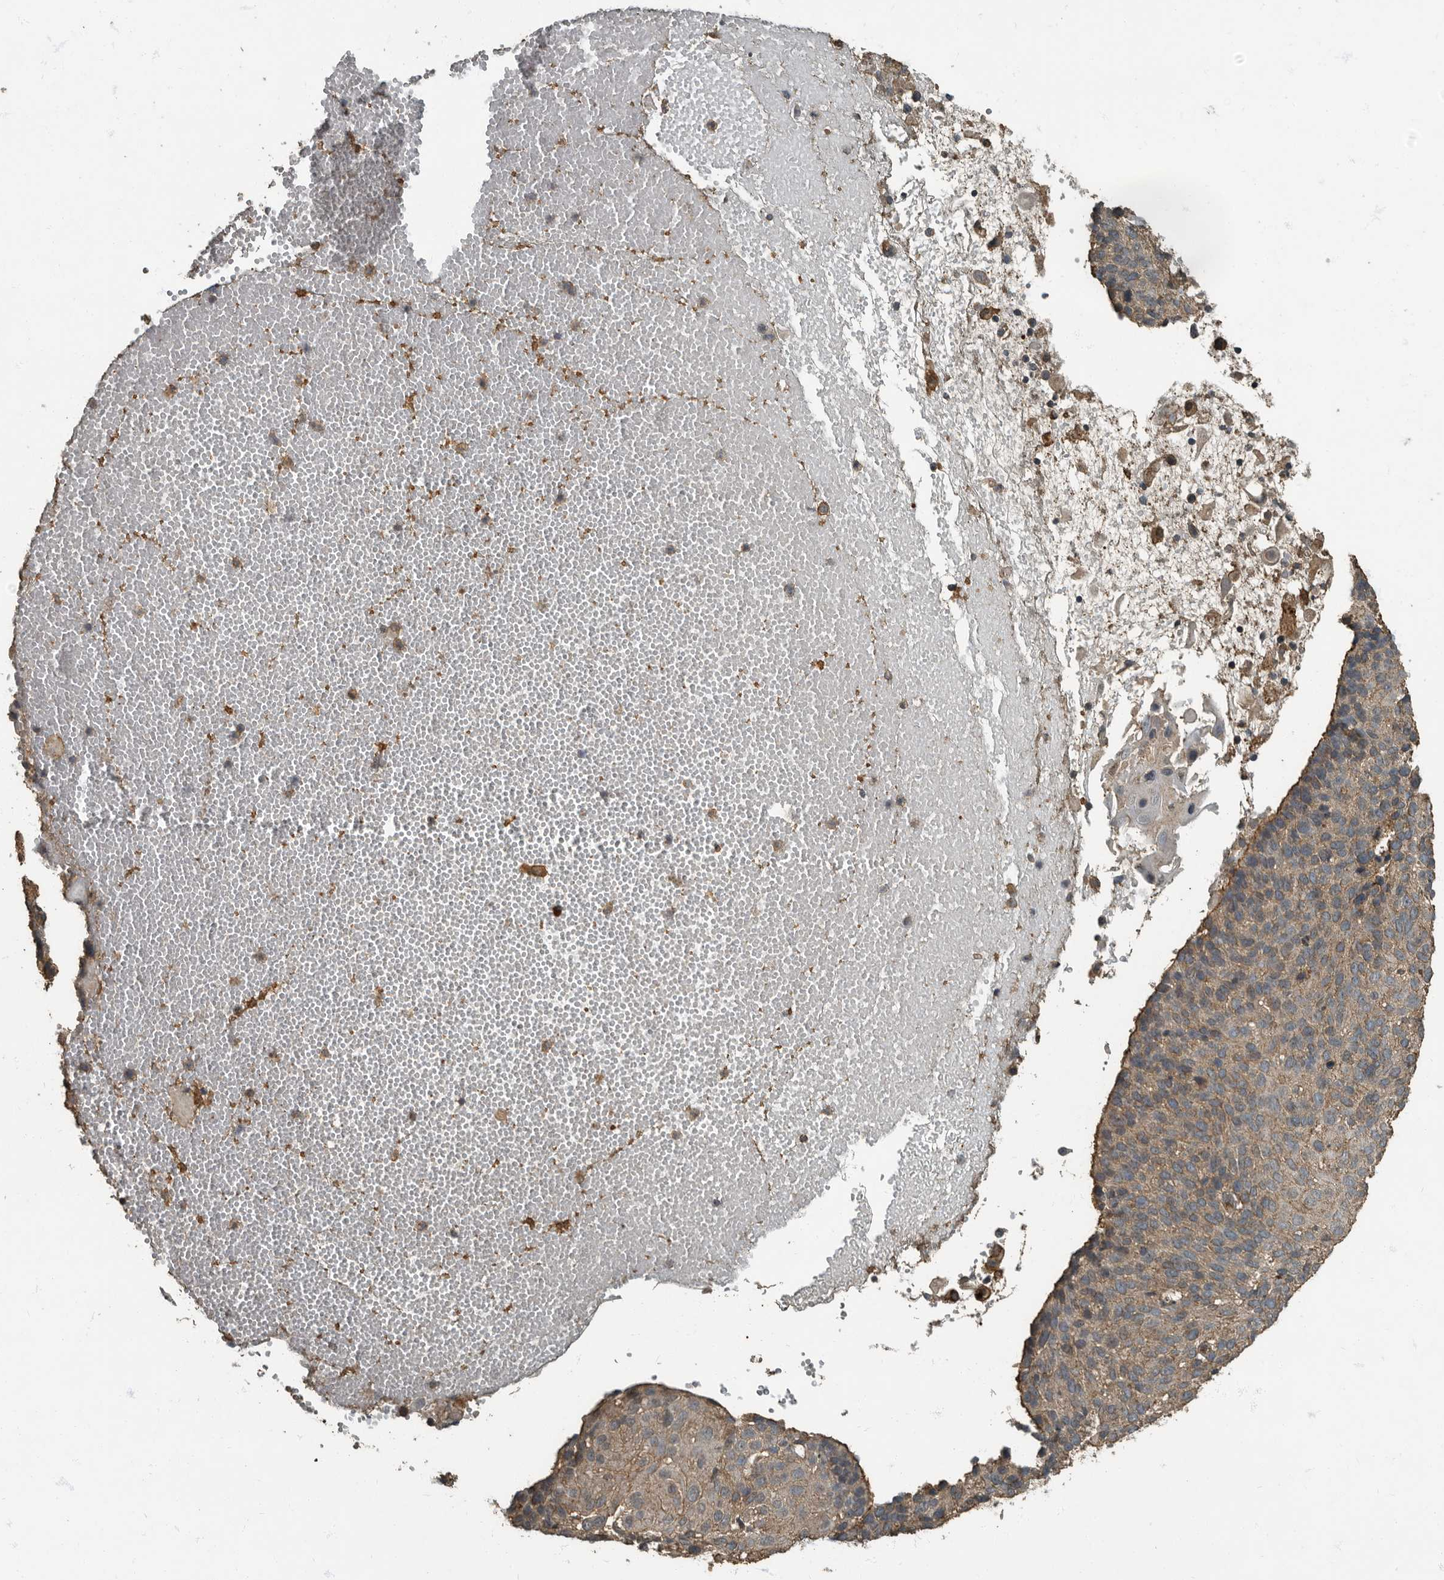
{"staining": {"intensity": "weak", "quantity": ">75%", "location": "cytoplasmic/membranous"}, "tissue": "cervical cancer", "cell_type": "Tumor cells", "image_type": "cancer", "snomed": [{"axis": "morphology", "description": "Squamous cell carcinoma, NOS"}, {"axis": "topography", "description": "Cervix"}], "caption": "High-magnification brightfield microscopy of cervical cancer (squamous cell carcinoma) stained with DAB (brown) and counterstained with hematoxylin (blue). tumor cells exhibit weak cytoplasmic/membranous positivity is identified in approximately>75% of cells.", "gene": "IL15RA", "patient": {"sex": "female", "age": 74}}